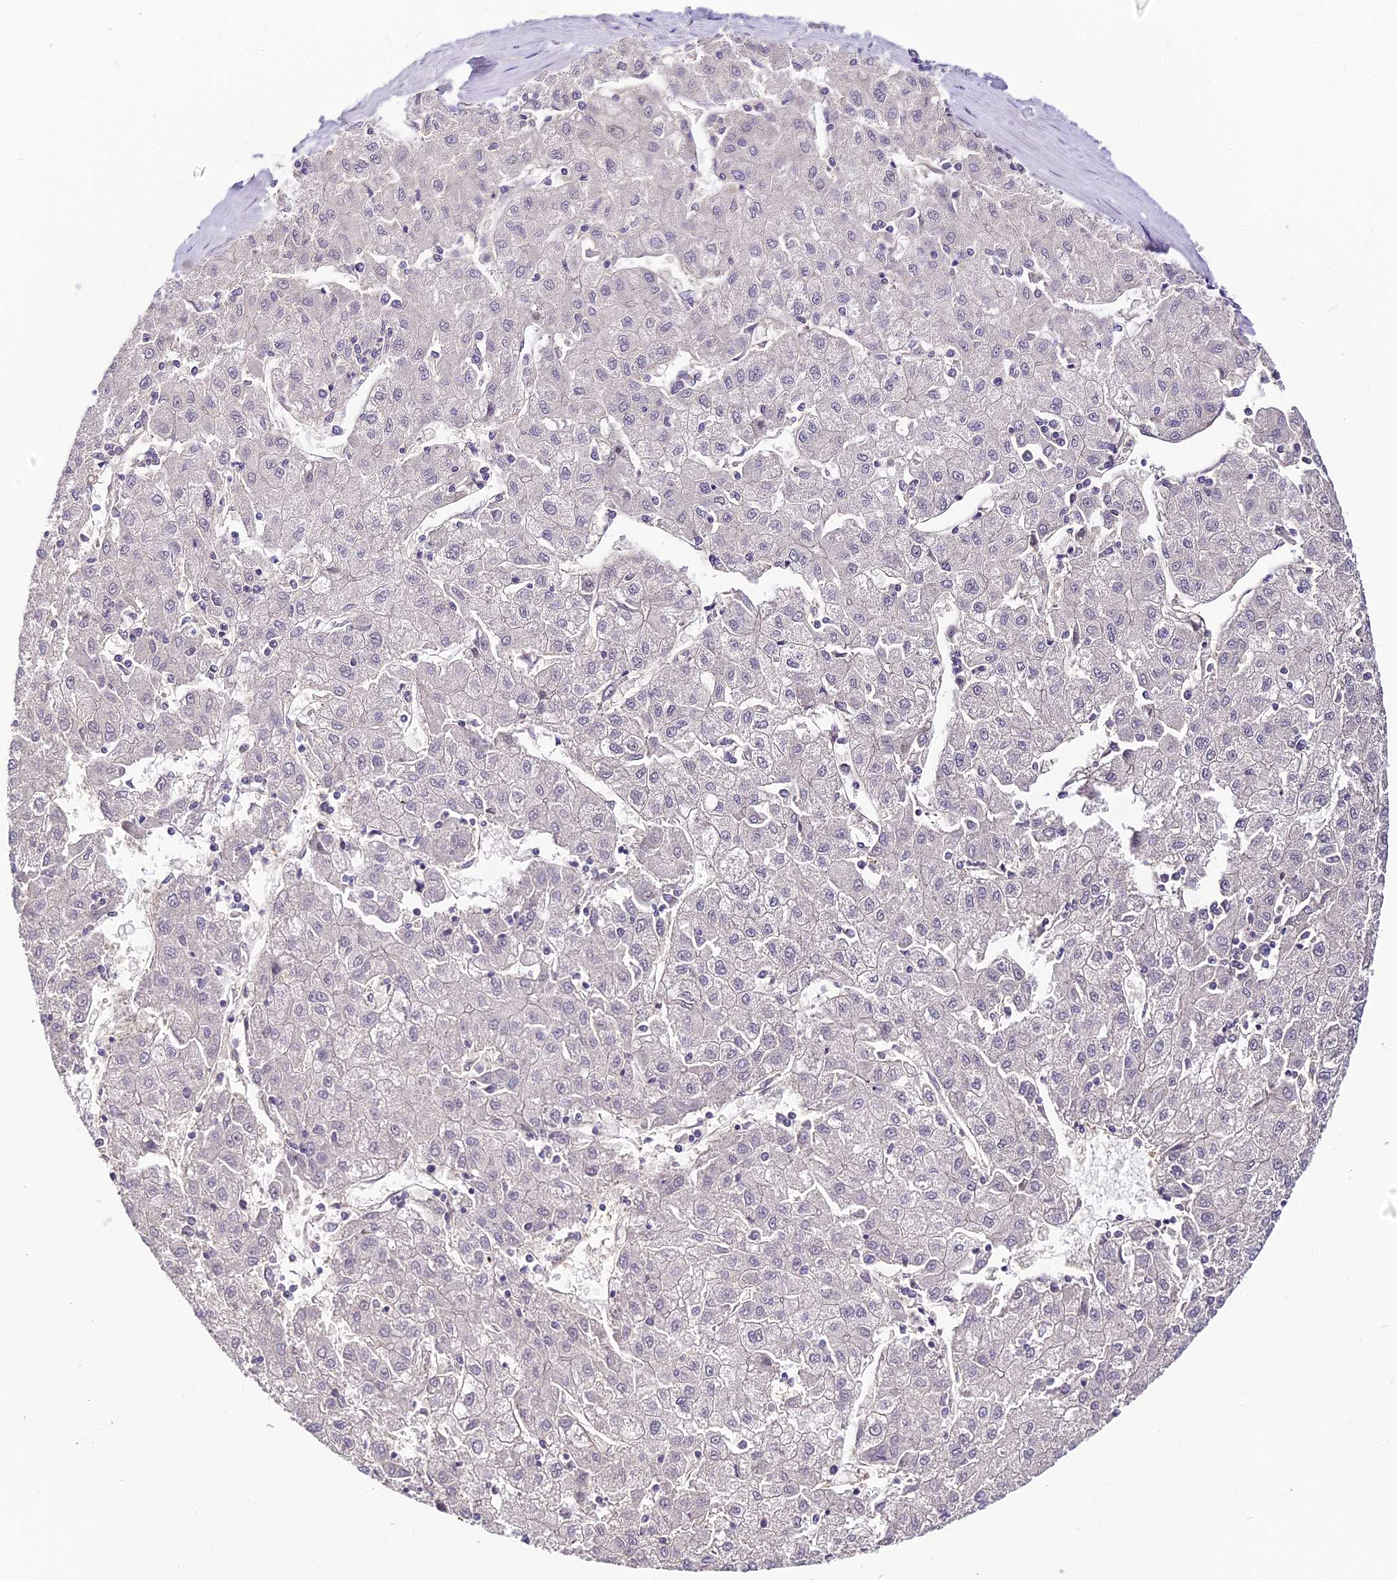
{"staining": {"intensity": "negative", "quantity": "none", "location": "none"}, "tissue": "liver cancer", "cell_type": "Tumor cells", "image_type": "cancer", "snomed": [{"axis": "morphology", "description": "Carcinoma, Hepatocellular, NOS"}, {"axis": "topography", "description": "Liver"}], "caption": "This is an immunohistochemistry micrograph of liver hepatocellular carcinoma. There is no positivity in tumor cells.", "gene": "ABHD14A-ACY1", "patient": {"sex": "male", "age": 72}}